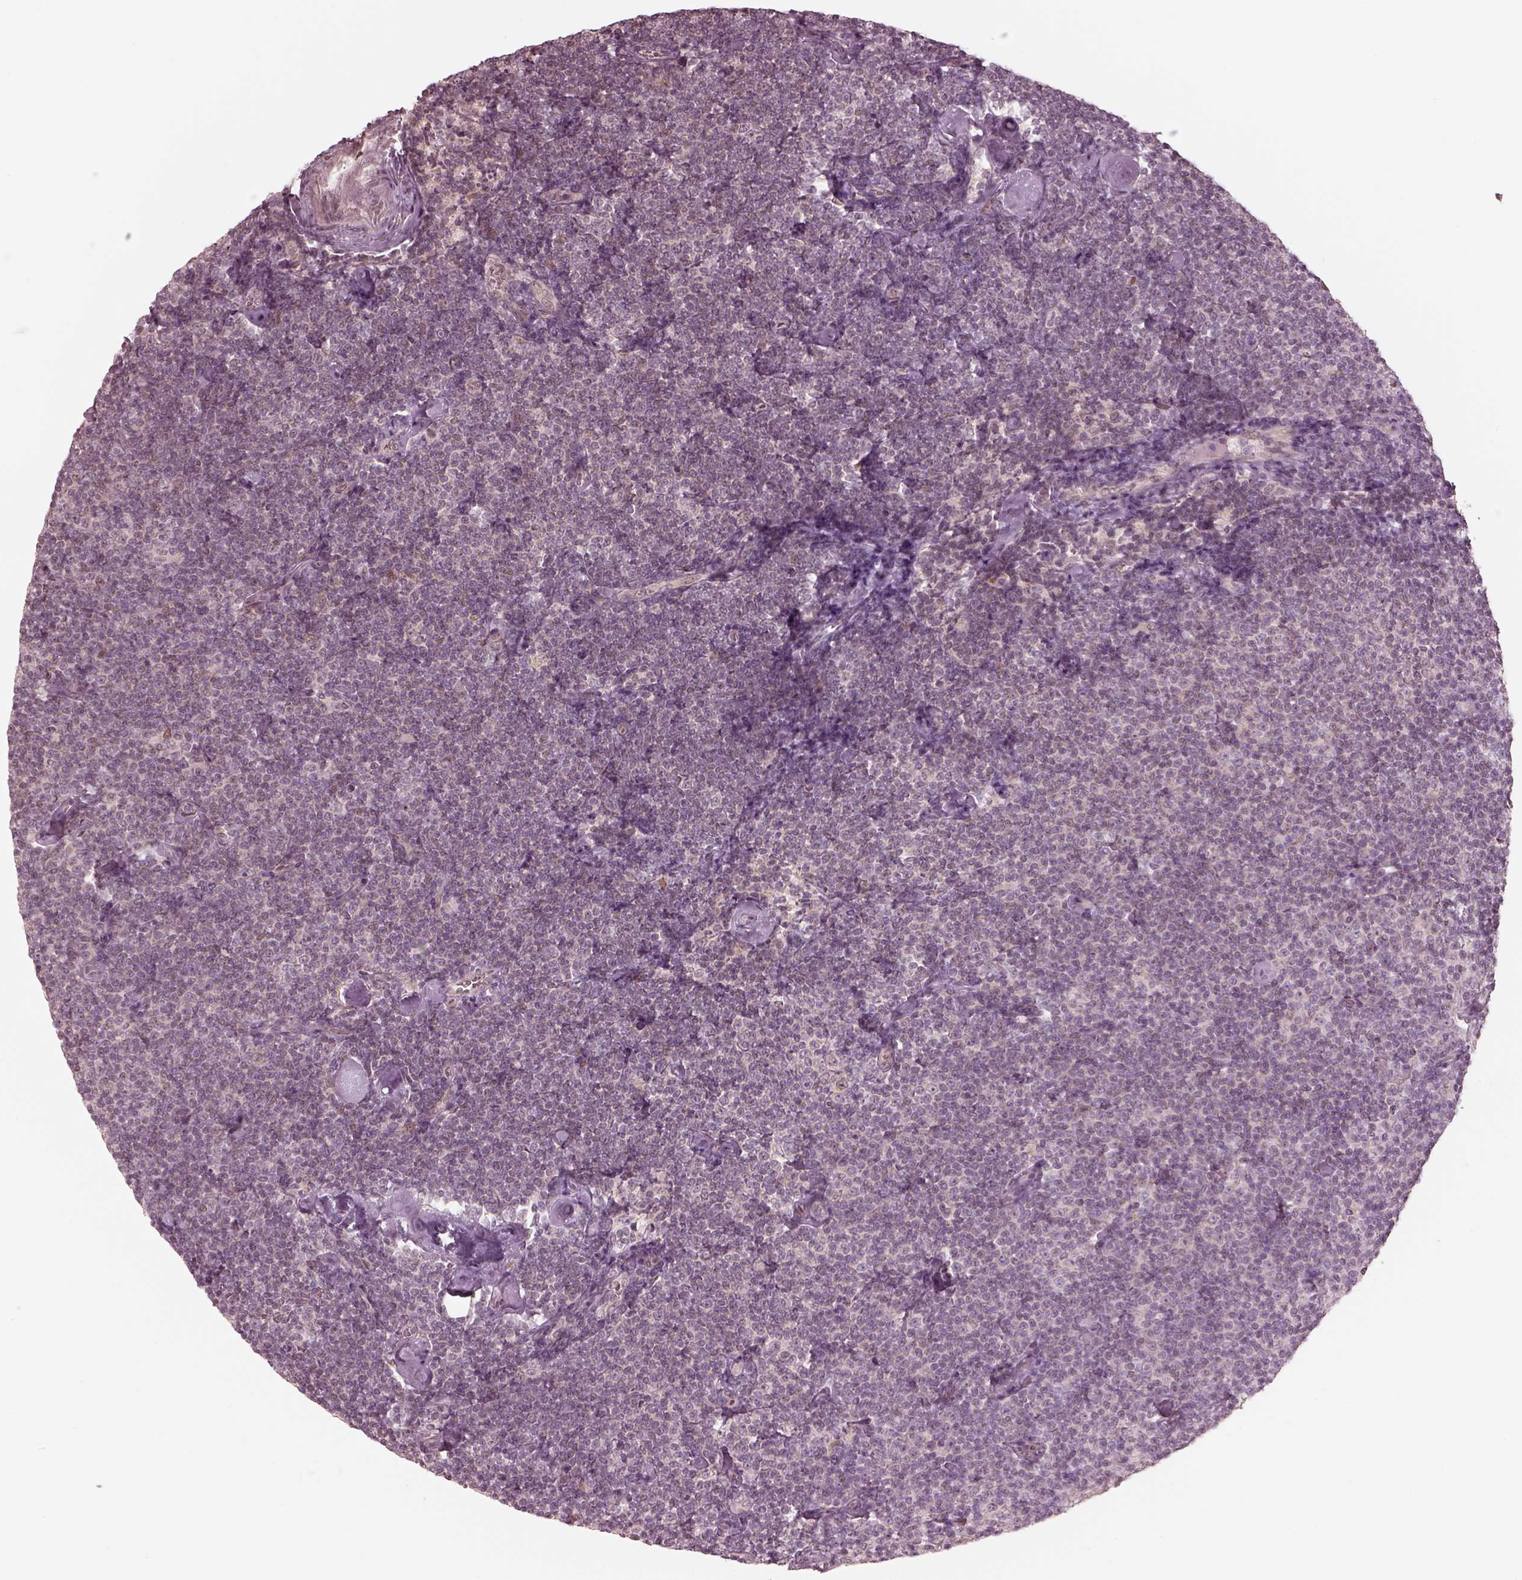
{"staining": {"intensity": "weak", "quantity": "<25%", "location": "cytoplasmic/membranous"}, "tissue": "lymphoma", "cell_type": "Tumor cells", "image_type": "cancer", "snomed": [{"axis": "morphology", "description": "Malignant lymphoma, non-Hodgkin's type, Low grade"}, {"axis": "topography", "description": "Lymph node"}], "caption": "This is a histopathology image of immunohistochemistry staining of malignant lymphoma, non-Hodgkin's type (low-grade), which shows no expression in tumor cells.", "gene": "IQCB1", "patient": {"sex": "male", "age": 81}}